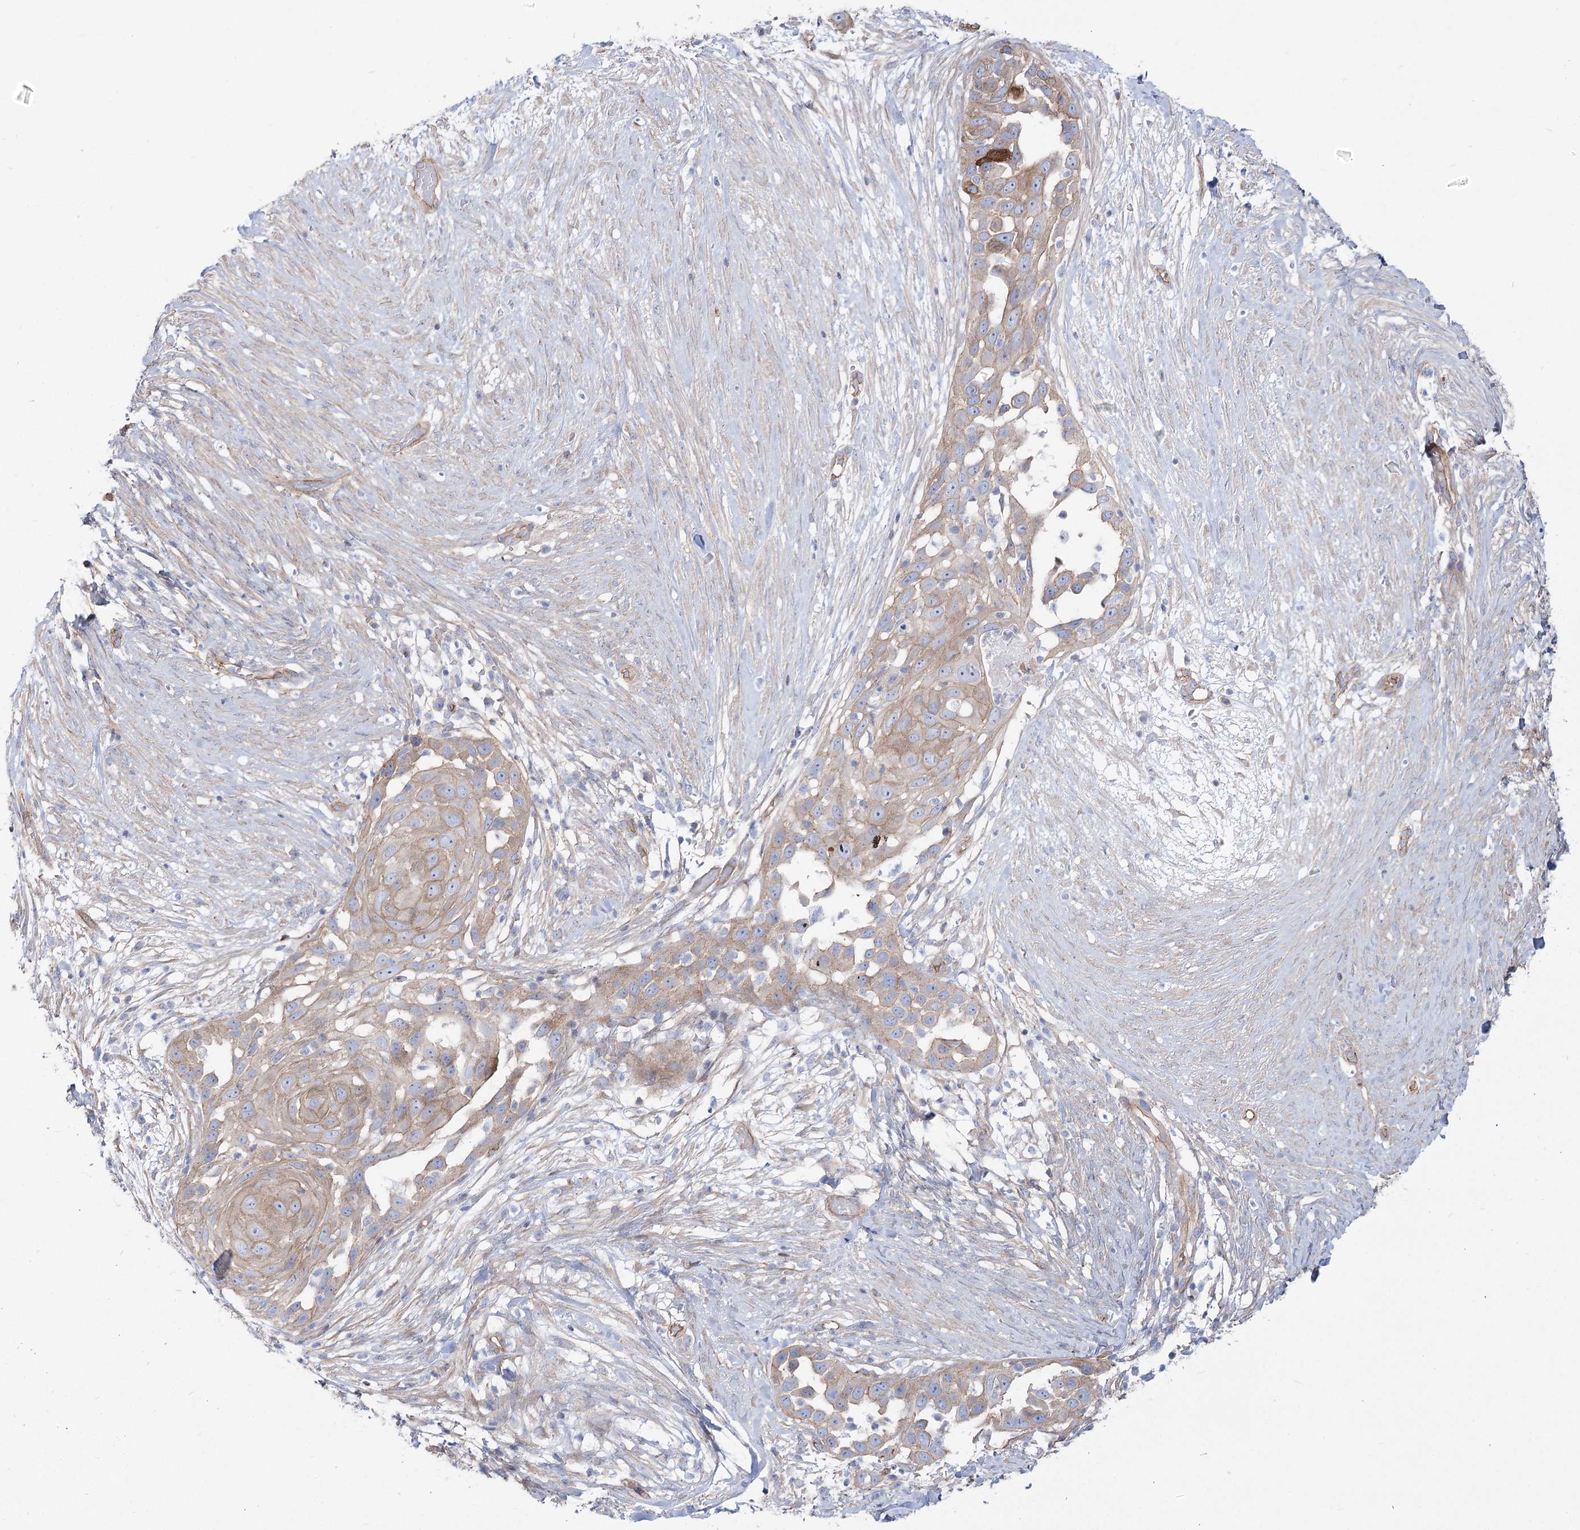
{"staining": {"intensity": "weak", "quantity": "25%-75%", "location": "cytoplasmic/membranous"}, "tissue": "skin cancer", "cell_type": "Tumor cells", "image_type": "cancer", "snomed": [{"axis": "morphology", "description": "Squamous cell carcinoma, NOS"}, {"axis": "topography", "description": "Skin"}], "caption": "About 25%-75% of tumor cells in skin cancer demonstrate weak cytoplasmic/membranous protein positivity as visualized by brown immunohistochemical staining.", "gene": "PLEKHA5", "patient": {"sex": "female", "age": 44}}